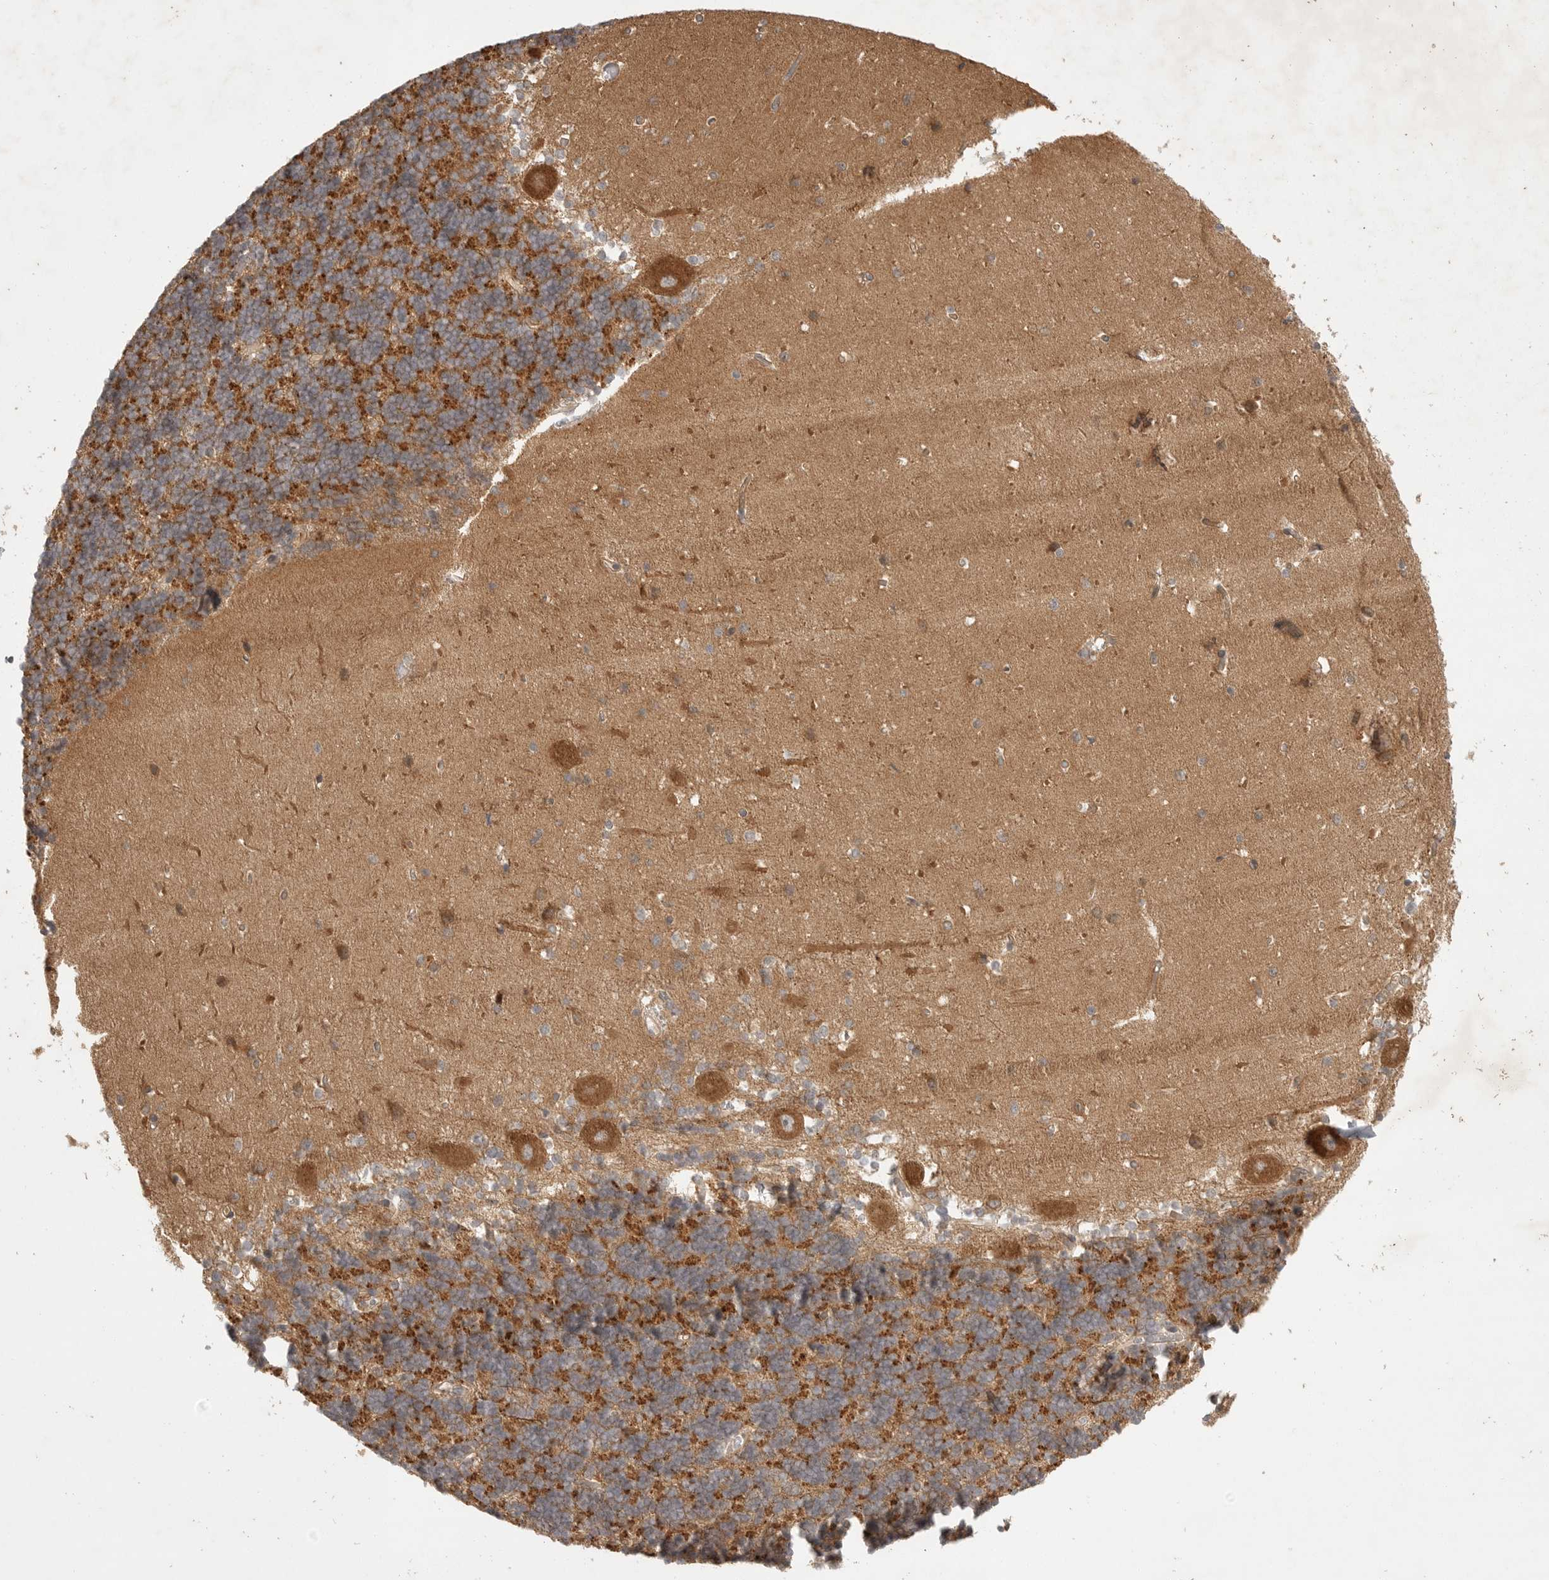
{"staining": {"intensity": "weak", "quantity": ">75%", "location": "cytoplasmic/membranous"}, "tissue": "cerebellum", "cell_type": "Cells in granular layer", "image_type": "normal", "snomed": [{"axis": "morphology", "description": "Normal tissue, NOS"}, {"axis": "topography", "description": "Cerebellum"}], "caption": "High-magnification brightfield microscopy of unremarkable cerebellum stained with DAB (3,3'-diaminobenzidine) (brown) and counterstained with hematoxylin (blue). cells in granular layer exhibit weak cytoplasmic/membranous positivity is identified in about>75% of cells. The staining was performed using DAB (3,3'-diaminobenzidine), with brown indicating positive protein expression. Nuclei are stained blue with hematoxylin.", "gene": "ZNF232", "patient": {"sex": "male", "age": 37}}